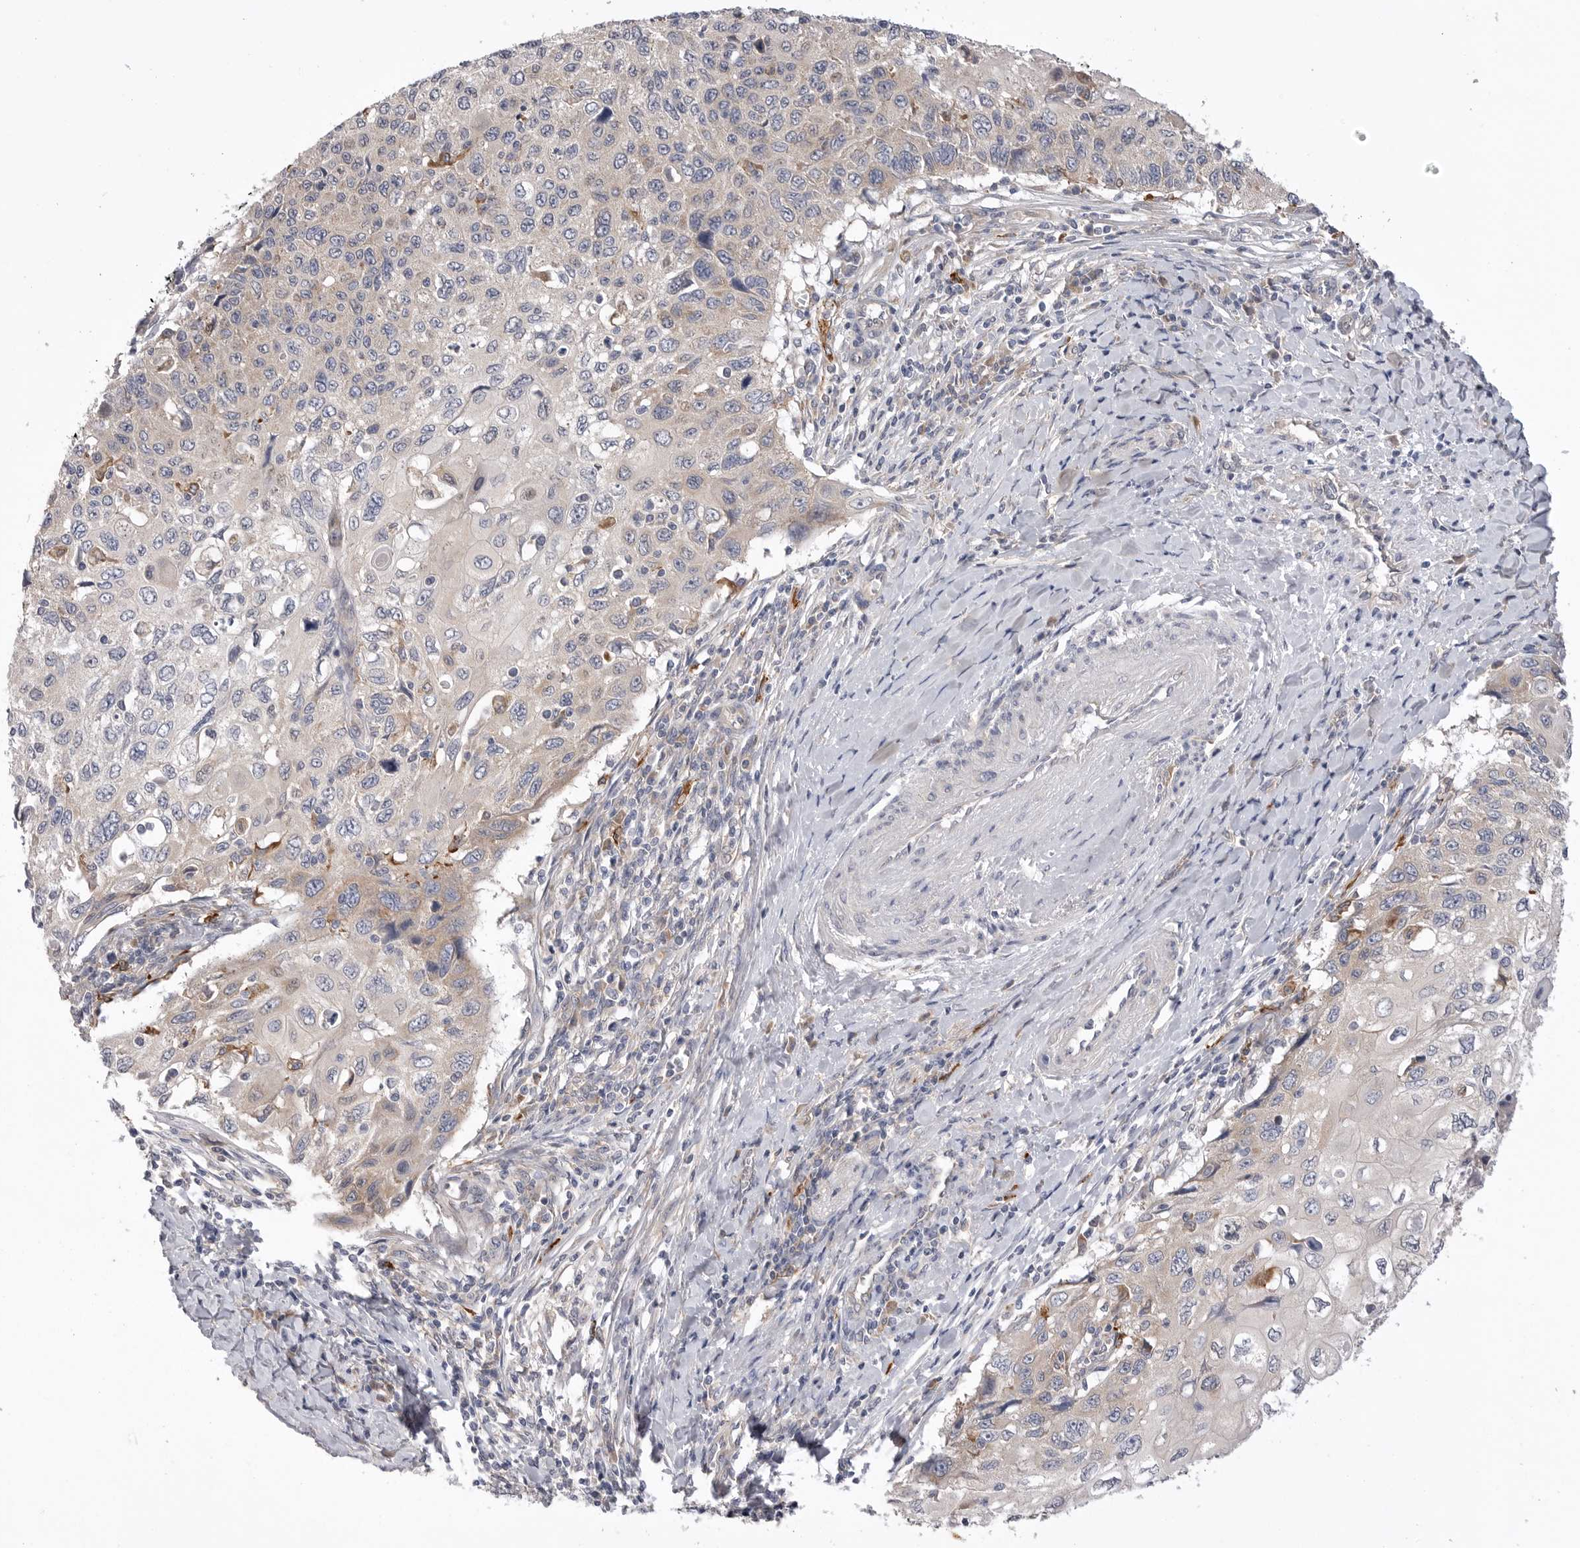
{"staining": {"intensity": "negative", "quantity": "none", "location": "none"}, "tissue": "cervical cancer", "cell_type": "Tumor cells", "image_type": "cancer", "snomed": [{"axis": "morphology", "description": "Squamous cell carcinoma, NOS"}, {"axis": "topography", "description": "Cervix"}], "caption": "An IHC histopathology image of cervical cancer is shown. There is no staining in tumor cells of cervical cancer. (DAB (3,3'-diaminobenzidine) immunohistochemistry, high magnification).", "gene": "VAC14", "patient": {"sex": "female", "age": 70}}